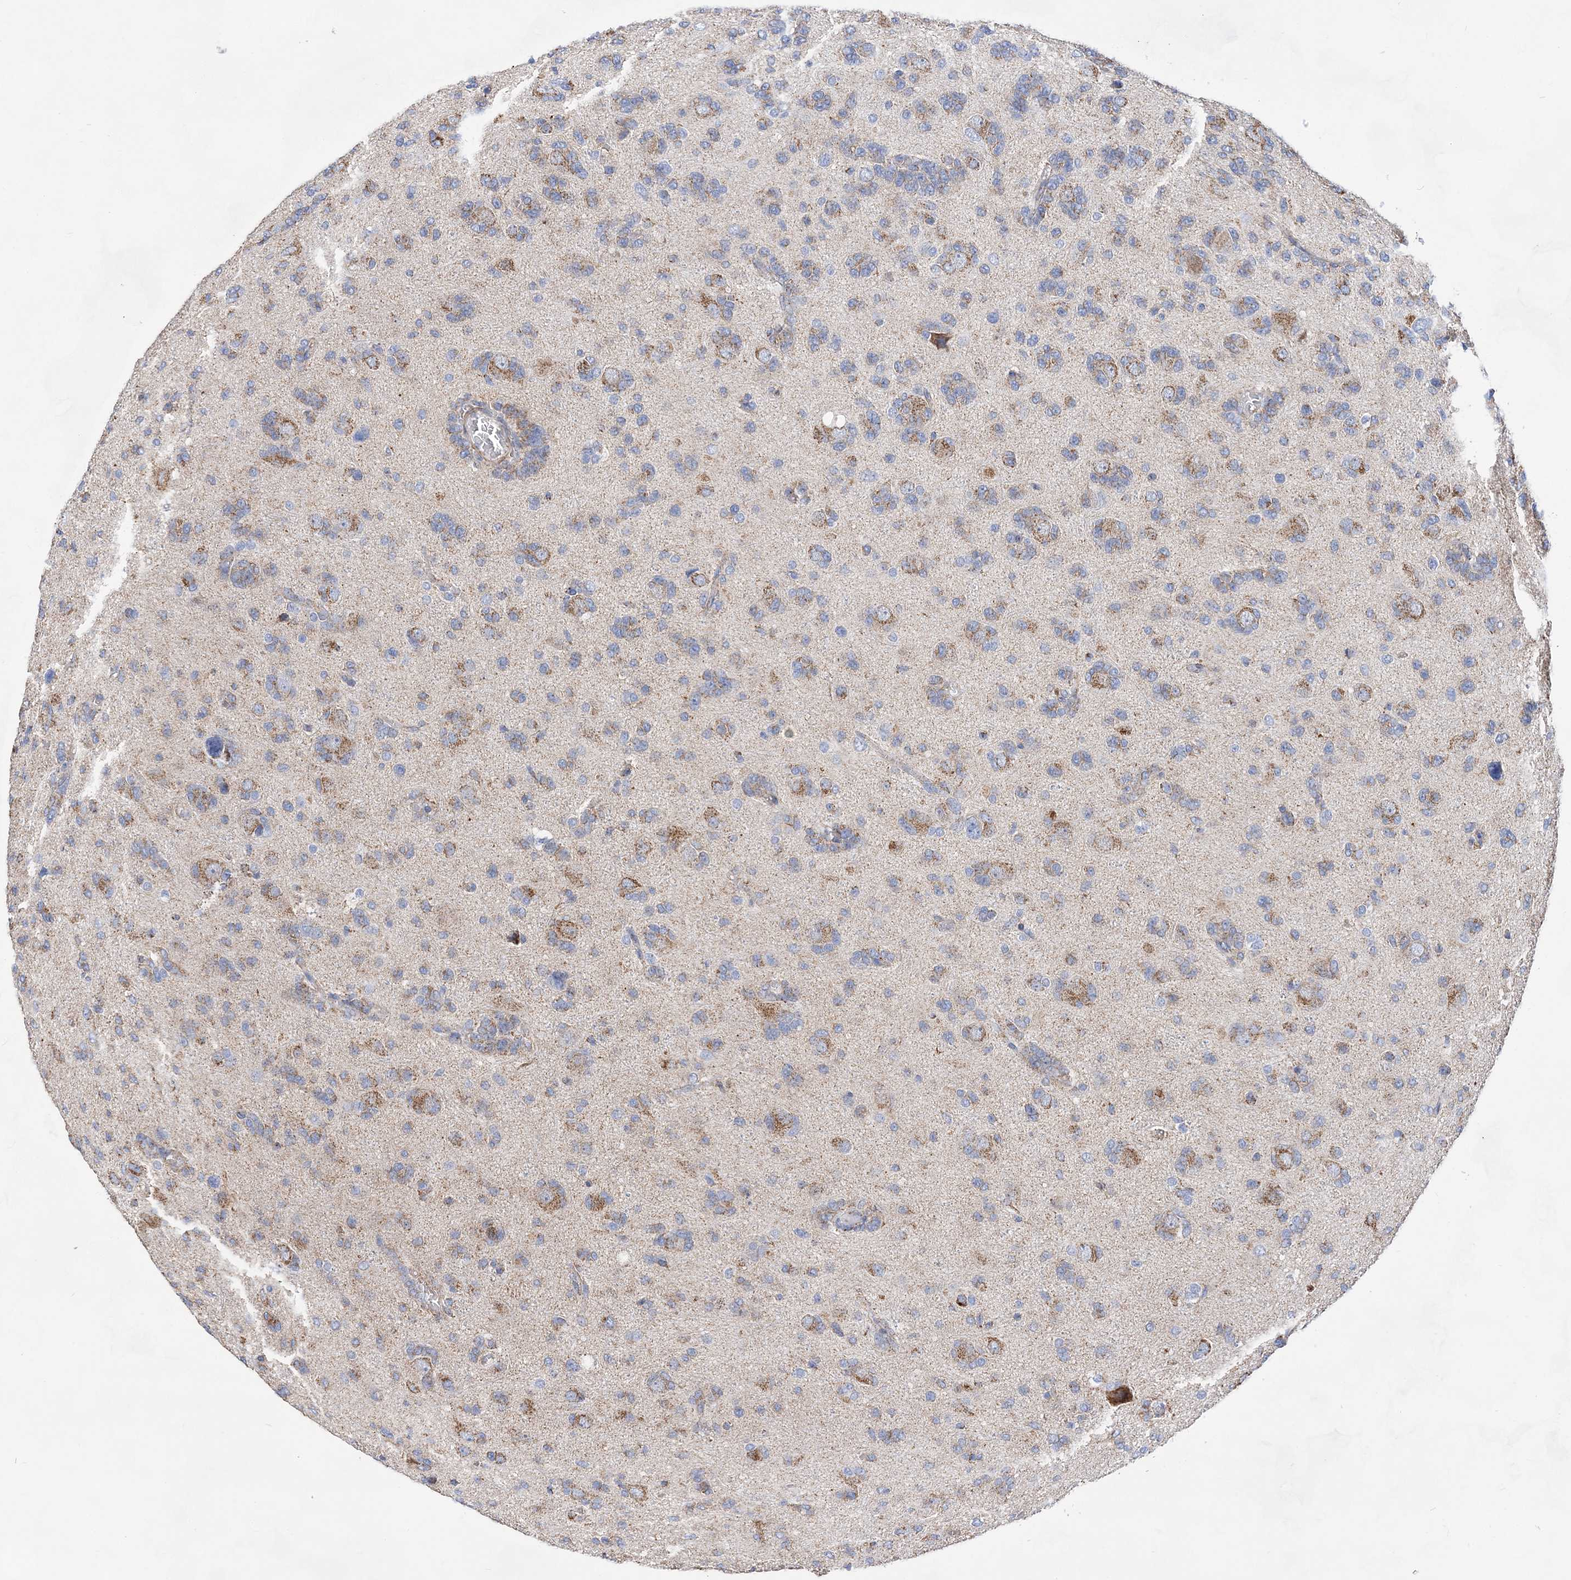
{"staining": {"intensity": "weak", "quantity": "25%-75%", "location": "cytoplasmic/membranous"}, "tissue": "glioma", "cell_type": "Tumor cells", "image_type": "cancer", "snomed": [{"axis": "morphology", "description": "Glioma, malignant, High grade"}, {"axis": "topography", "description": "Brain"}], "caption": "IHC photomicrograph of neoplastic tissue: glioma stained using immunohistochemistry (IHC) reveals low levels of weak protein expression localized specifically in the cytoplasmic/membranous of tumor cells, appearing as a cytoplasmic/membranous brown color.", "gene": "ACOT9", "patient": {"sex": "female", "age": 59}}